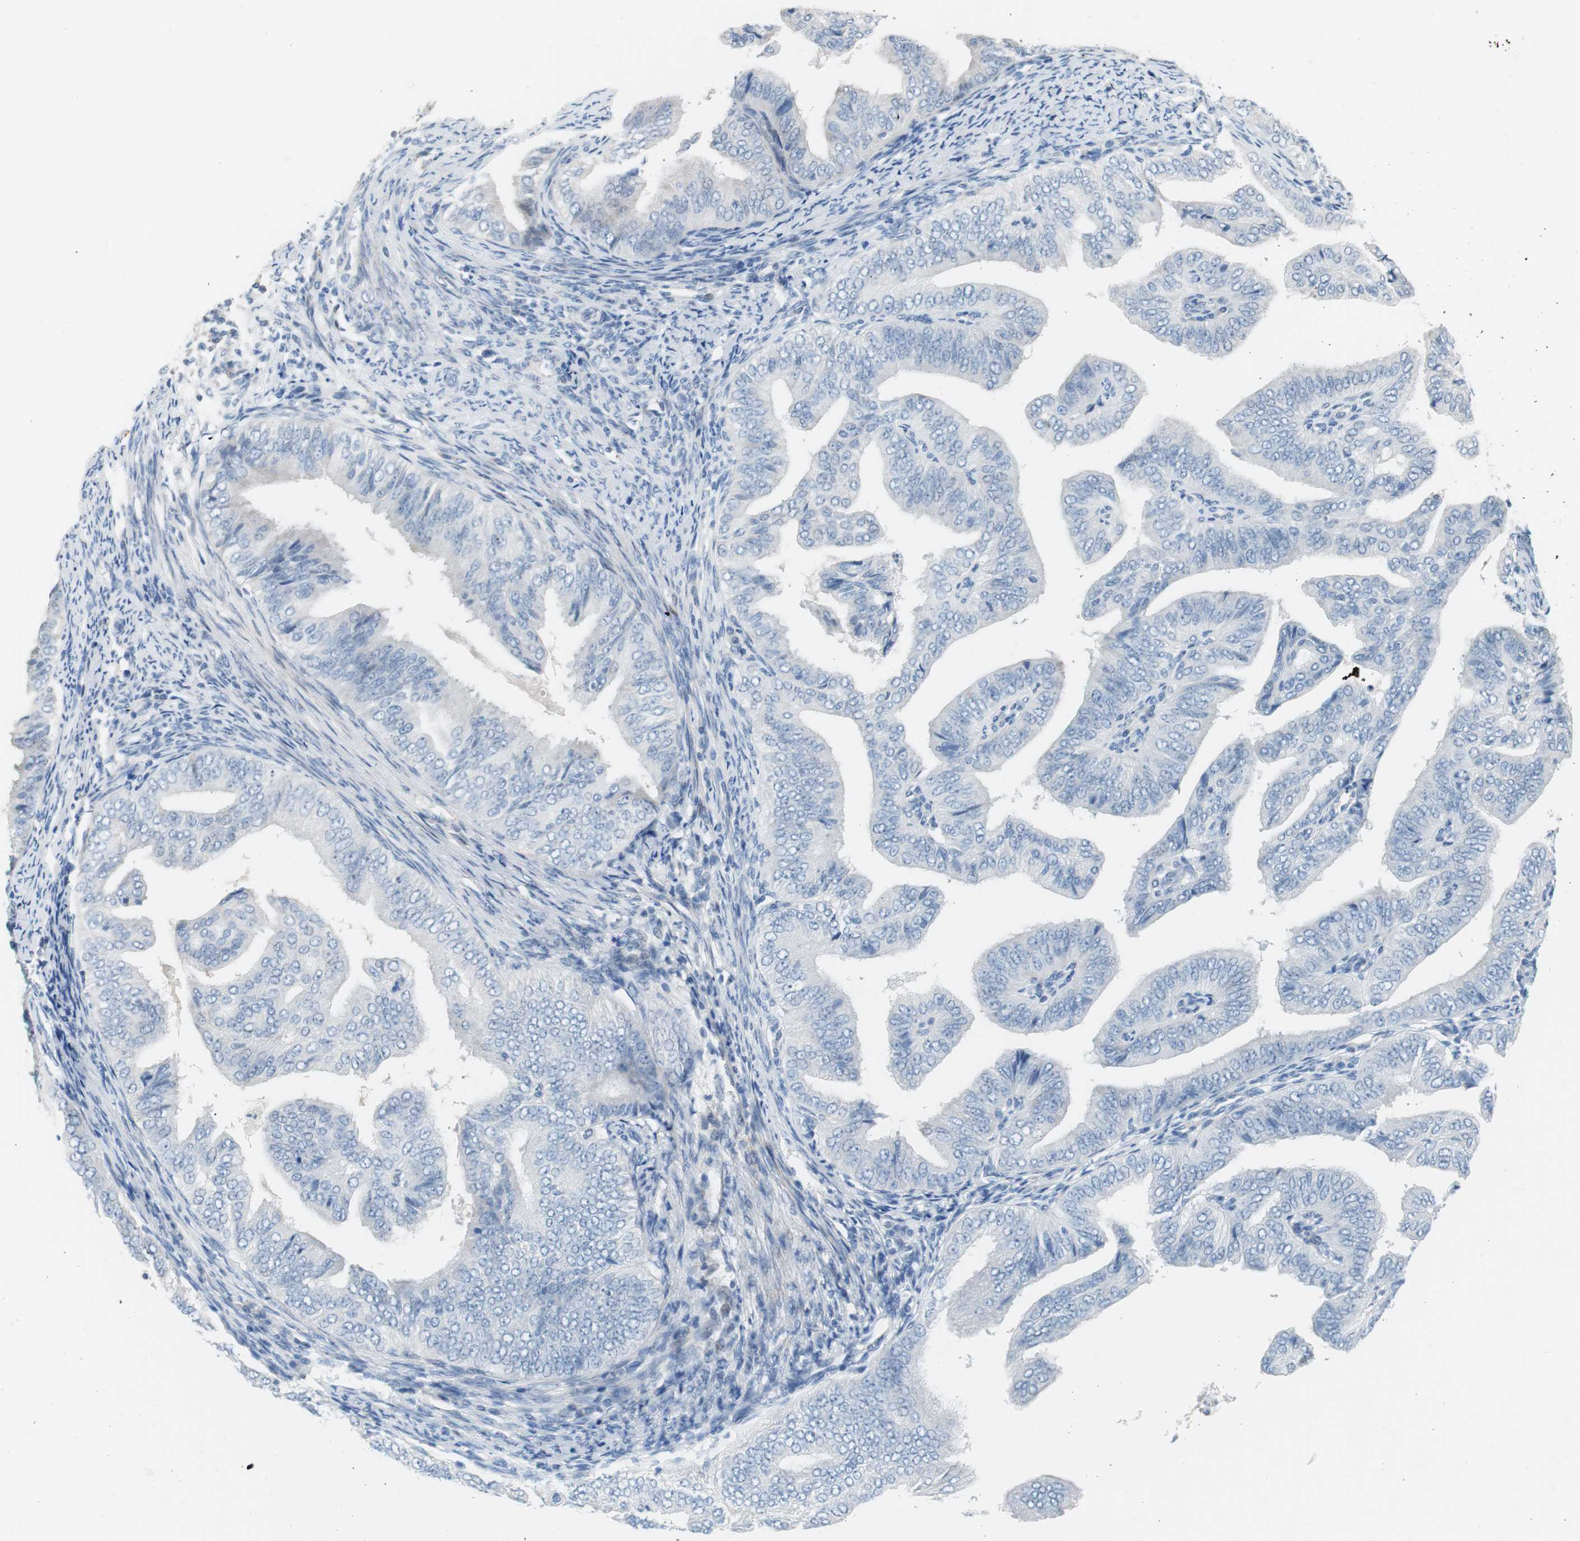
{"staining": {"intensity": "negative", "quantity": "none", "location": "none"}, "tissue": "endometrial cancer", "cell_type": "Tumor cells", "image_type": "cancer", "snomed": [{"axis": "morphology", "description": "Adenocarcinoma, NOS"}, {"axis": "topography", "description": "Endometrium"}], "caption": "The image displays no significant staining in tumor cells of endometrial cancer. Nuclei are stained in blue.", "gene": "FOSL1", "patient": {"sex": "female", "age": 58}}